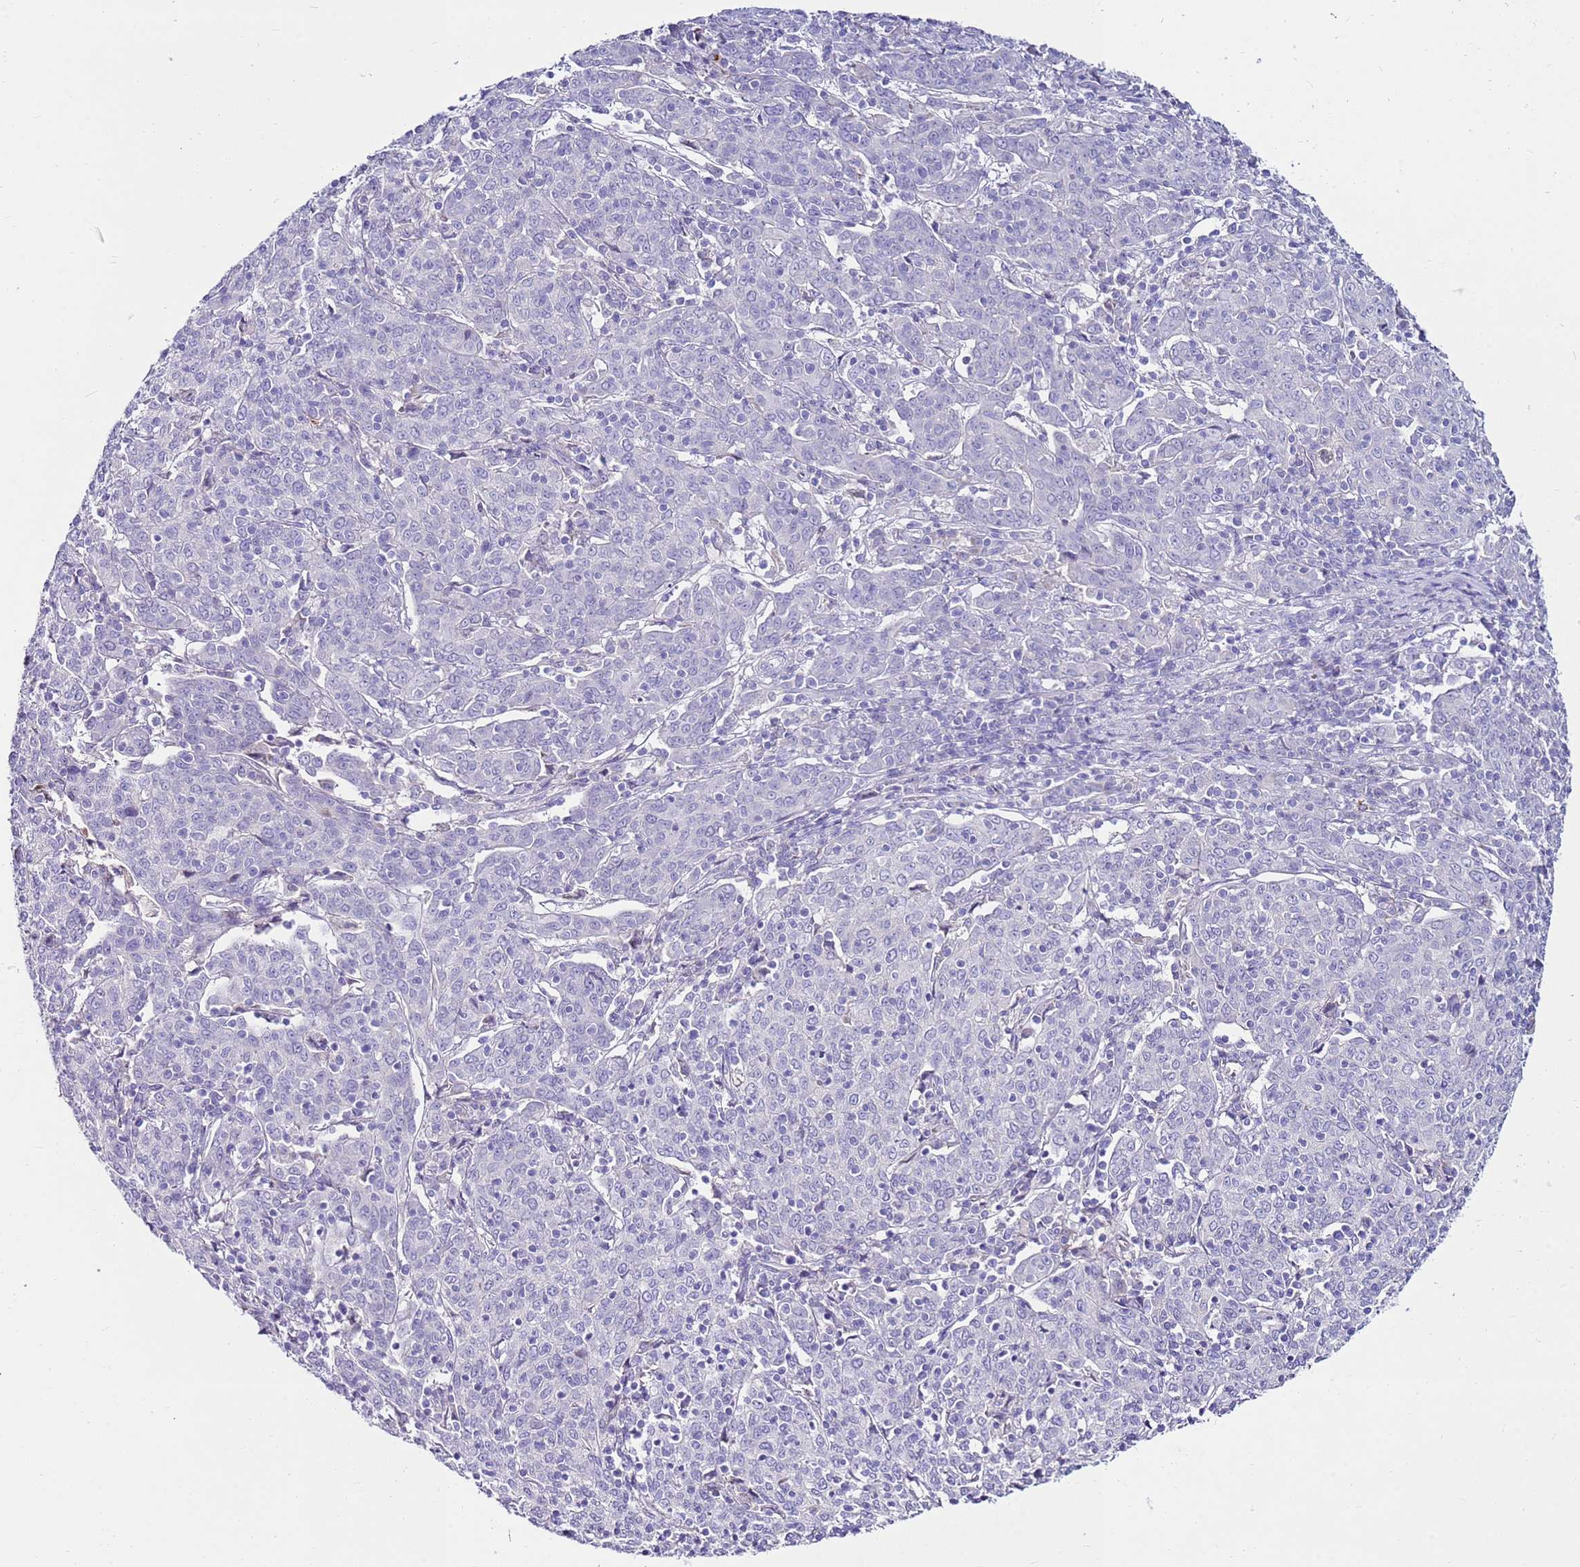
{"staining": {"intensity": "negative", "quantity": "none", "location": "none"}, "tissue": "cervical cancer", "cell_type": "Tumor cells", "image_type": "cancer", "snomed": [{"axis": "morphology", "description": "Squamous cell carcinoma, NOS"}, {"axis": "topography", "description": "Cervix"}], "caption": "High power microscopy histopathology image of an immunohistochemistry histopathology image of squamous cell carcinoma (cervical), revealing no significant expression in tumor cells. (Immunohistochemistry (ihc), brightfield microscopy, high magnification).", "gene": "EVPLL", "patient": {"sex": "female", "age": 67}}